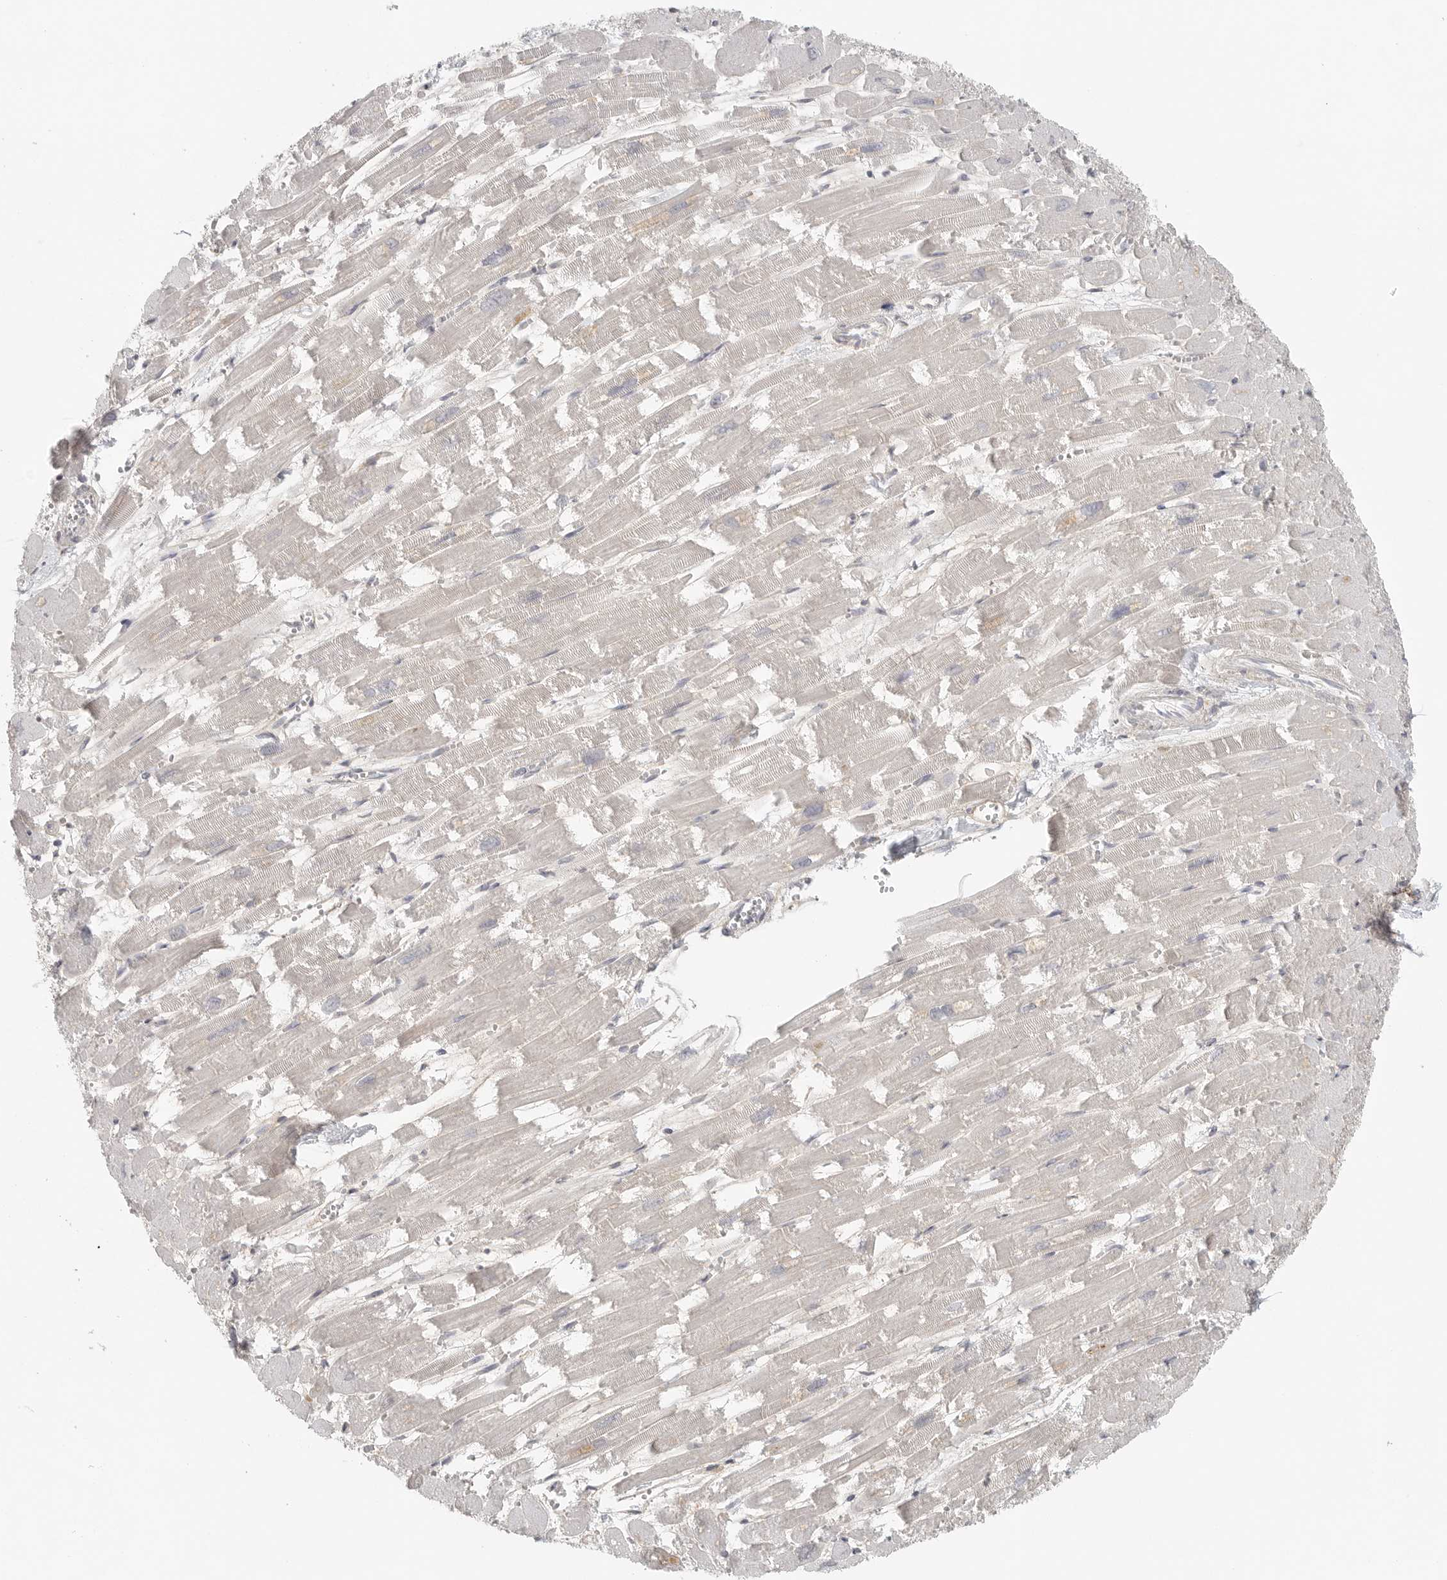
{"staining": {"intensity": "moderate", "quantity": "25%-75%", "location": "cytoplasmic/membranous"}, "tissue": "heart muscle", "cell_type": "Cardiomyocytes", "image_type": "normal", "snomed": [{"axis": "morphology", "description": "Normal tissue, NOS"}, {"axis": "topography", "description": "Heart"}], "caption": "IHC of normal heart muscle reveals medium levels of moderate cytoplasmic/membranous expression in approximately 25%-75% of cardiomyocytes.", "gene": "SLC25A26", "patient": {"sex": "male", "age": 54}}